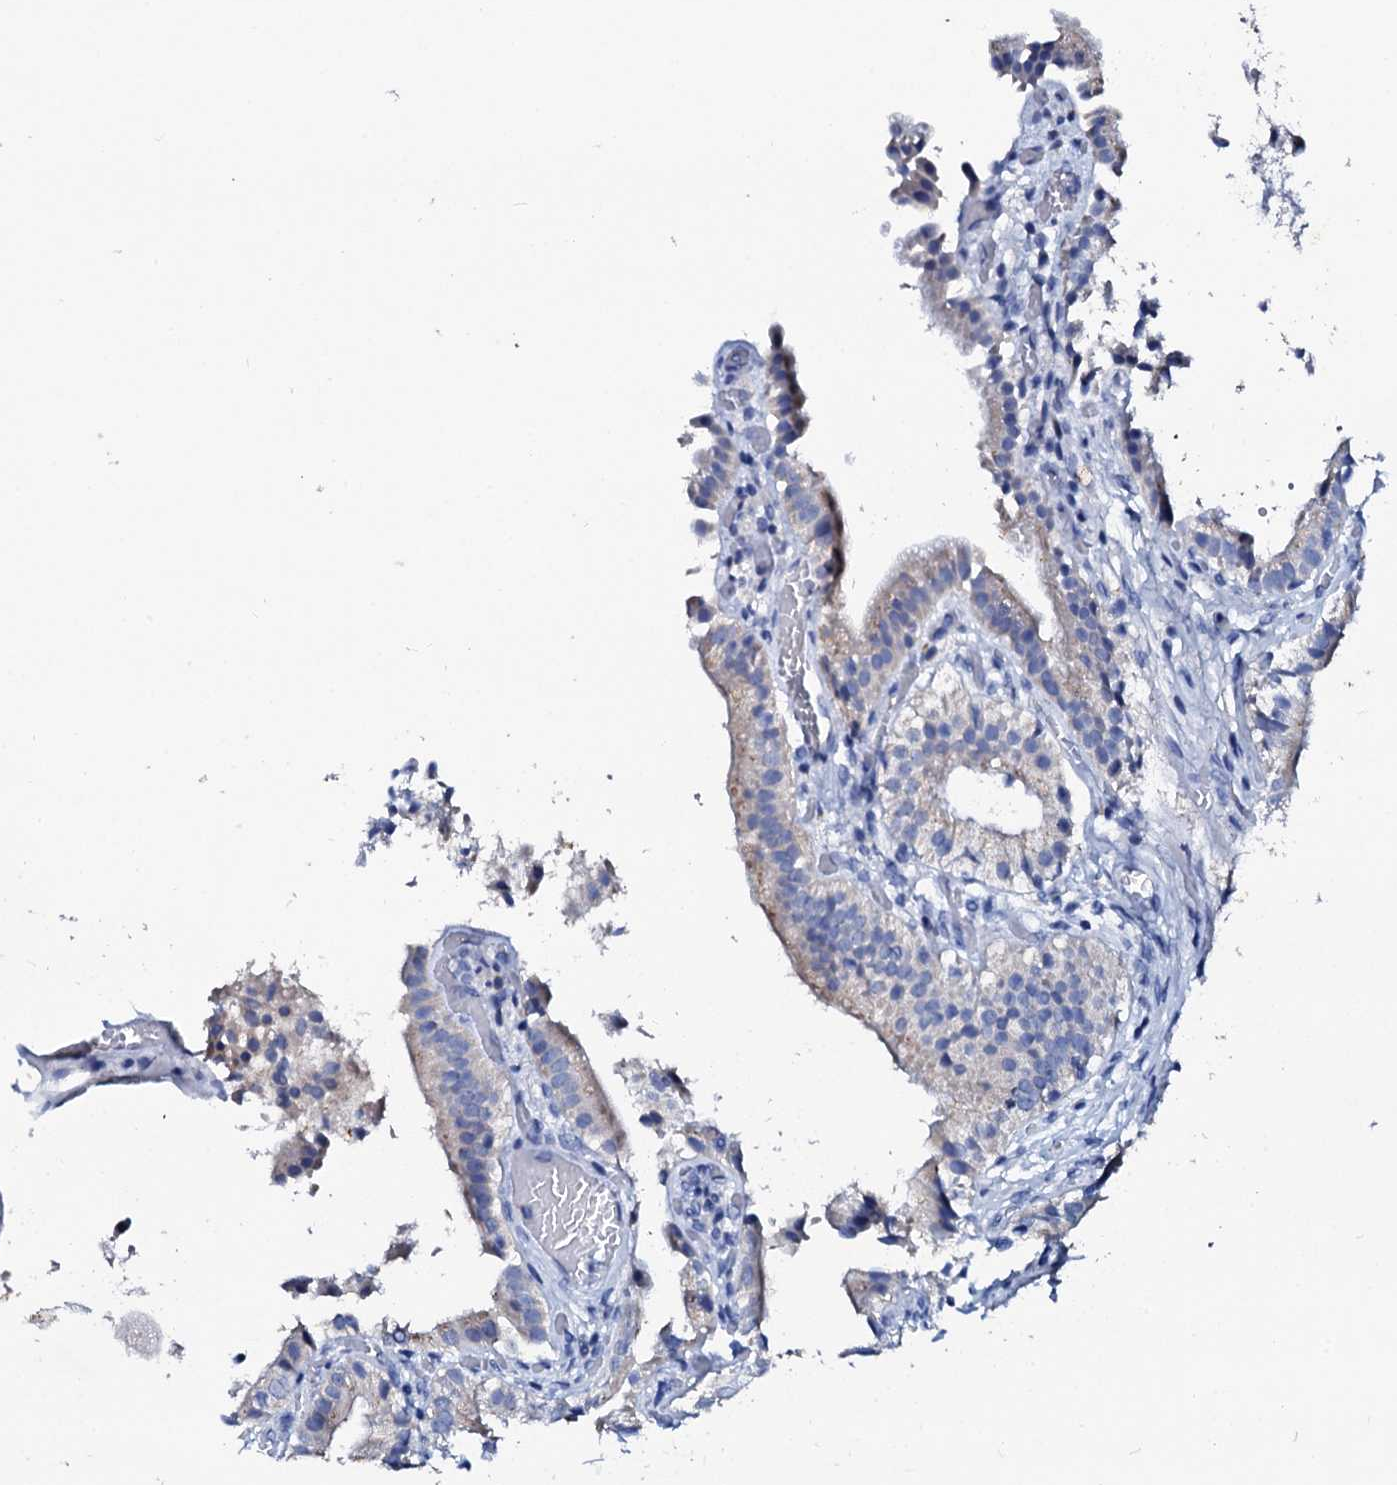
{"staining": {"intensity": "negative", "quantity": "none", "location": "none"}, "tissue": "gallbladder", "cell_type": "Glandular cells", "image_type": "normal", "snomed": [{"axis": "morphology", "description": "Normal tissue, NOS"}, {"axis": "topography", "description": "Gallbladder"}], "caption": "This photomicrograph is of benign gallbladder stained with IHC to label a protein in brown with the nuclei are counter-stained blue. There is no staining in glandular cells.", "gene": "GLB1L3", "patient": {"sex": "female", "age": 47}}